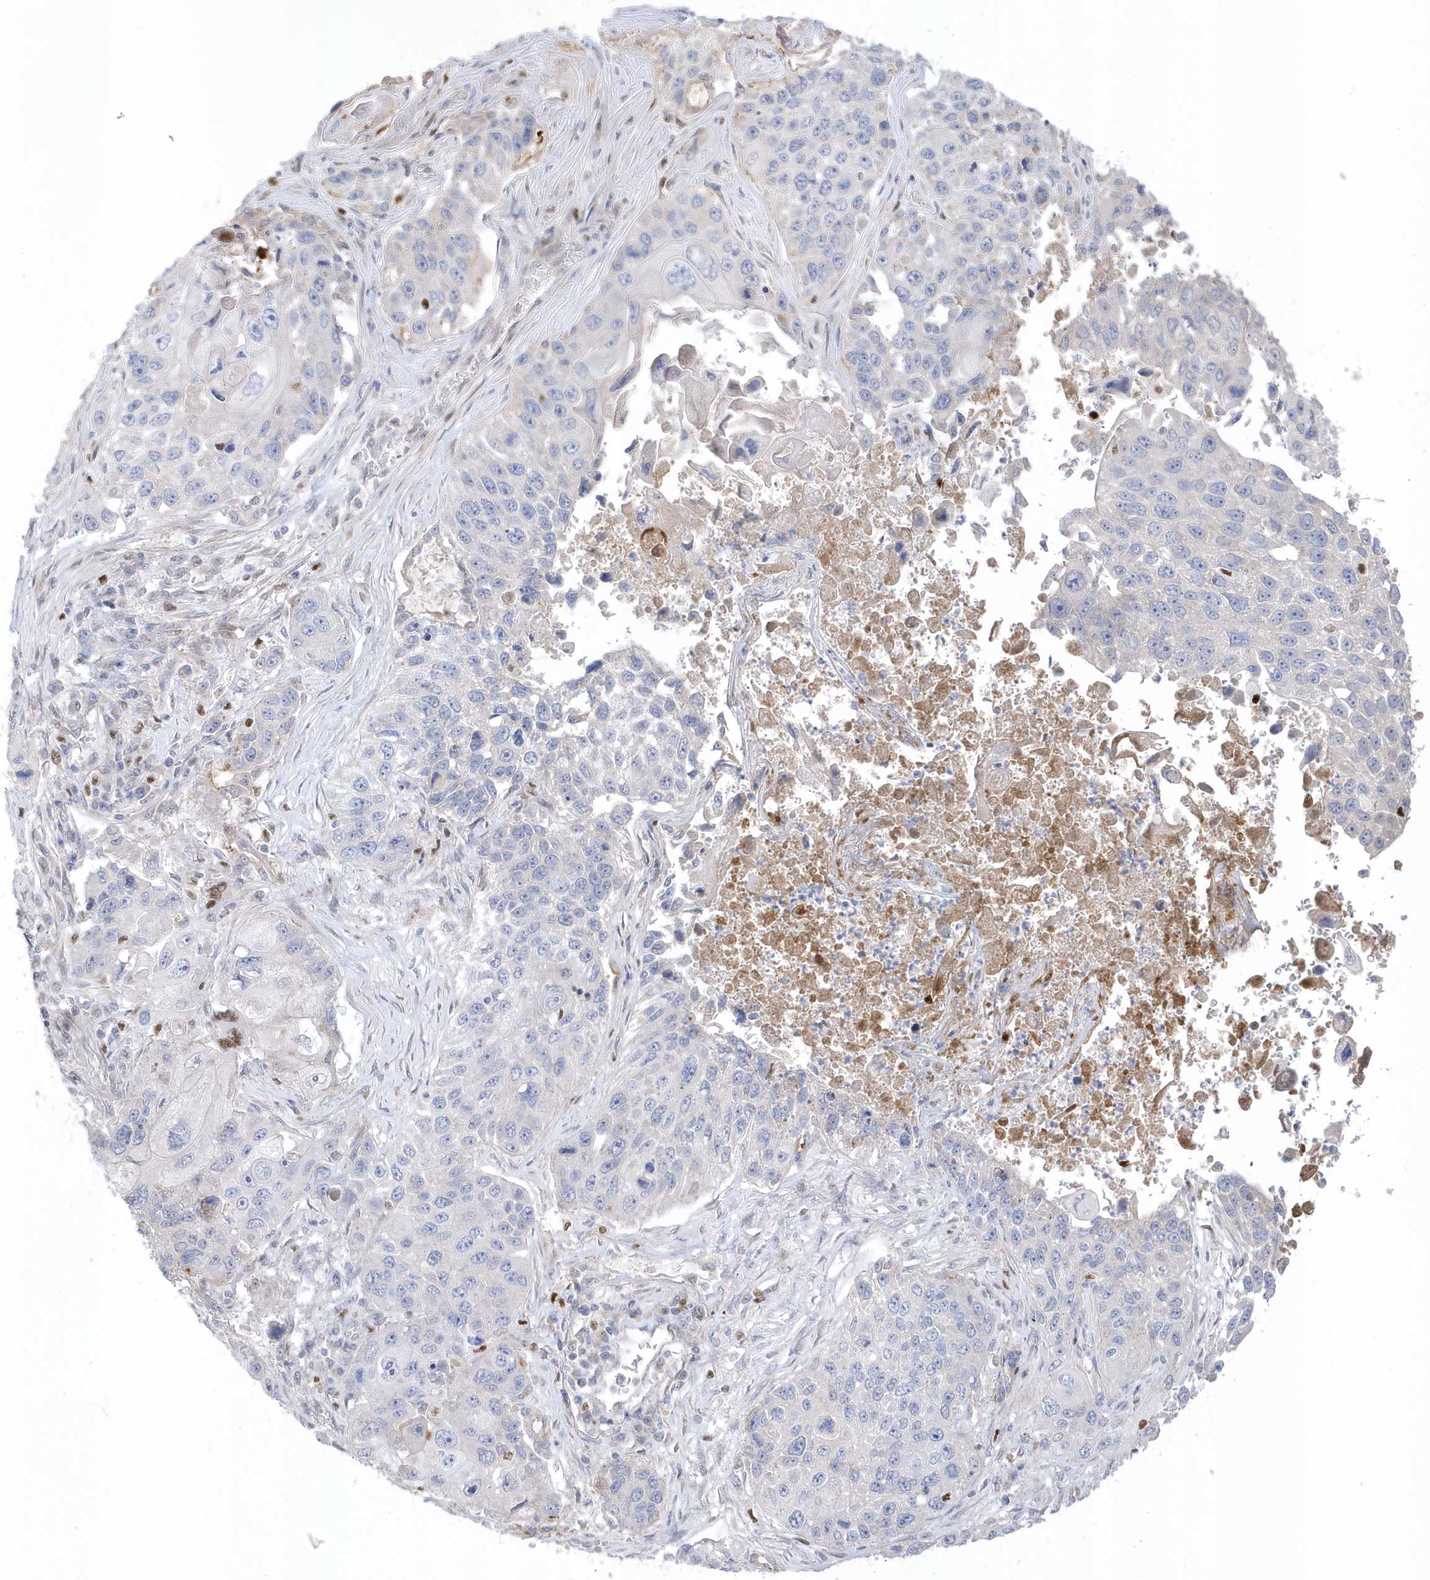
{"staining": {"intensity": "negative", "quantity": "none", "location": "none"}, "tissue": "lung cancer", "cell_type": "Tumor cells", "image_type": "cancer", "snomed": [{"axis": "morphology", "description": "Squamous cell carcinoma, NOS"}, {"axis": "topography", "description": "Lung"}], "caption": "This image is of lung squamous cell carcinoma stained with immunohistochemistry to label a protein in brown with the nuclei are counter-stained blue. There is no expression in tumor cells.", "gene": "GTPBP6", "patient": {"sex": "male", "age": 61}}